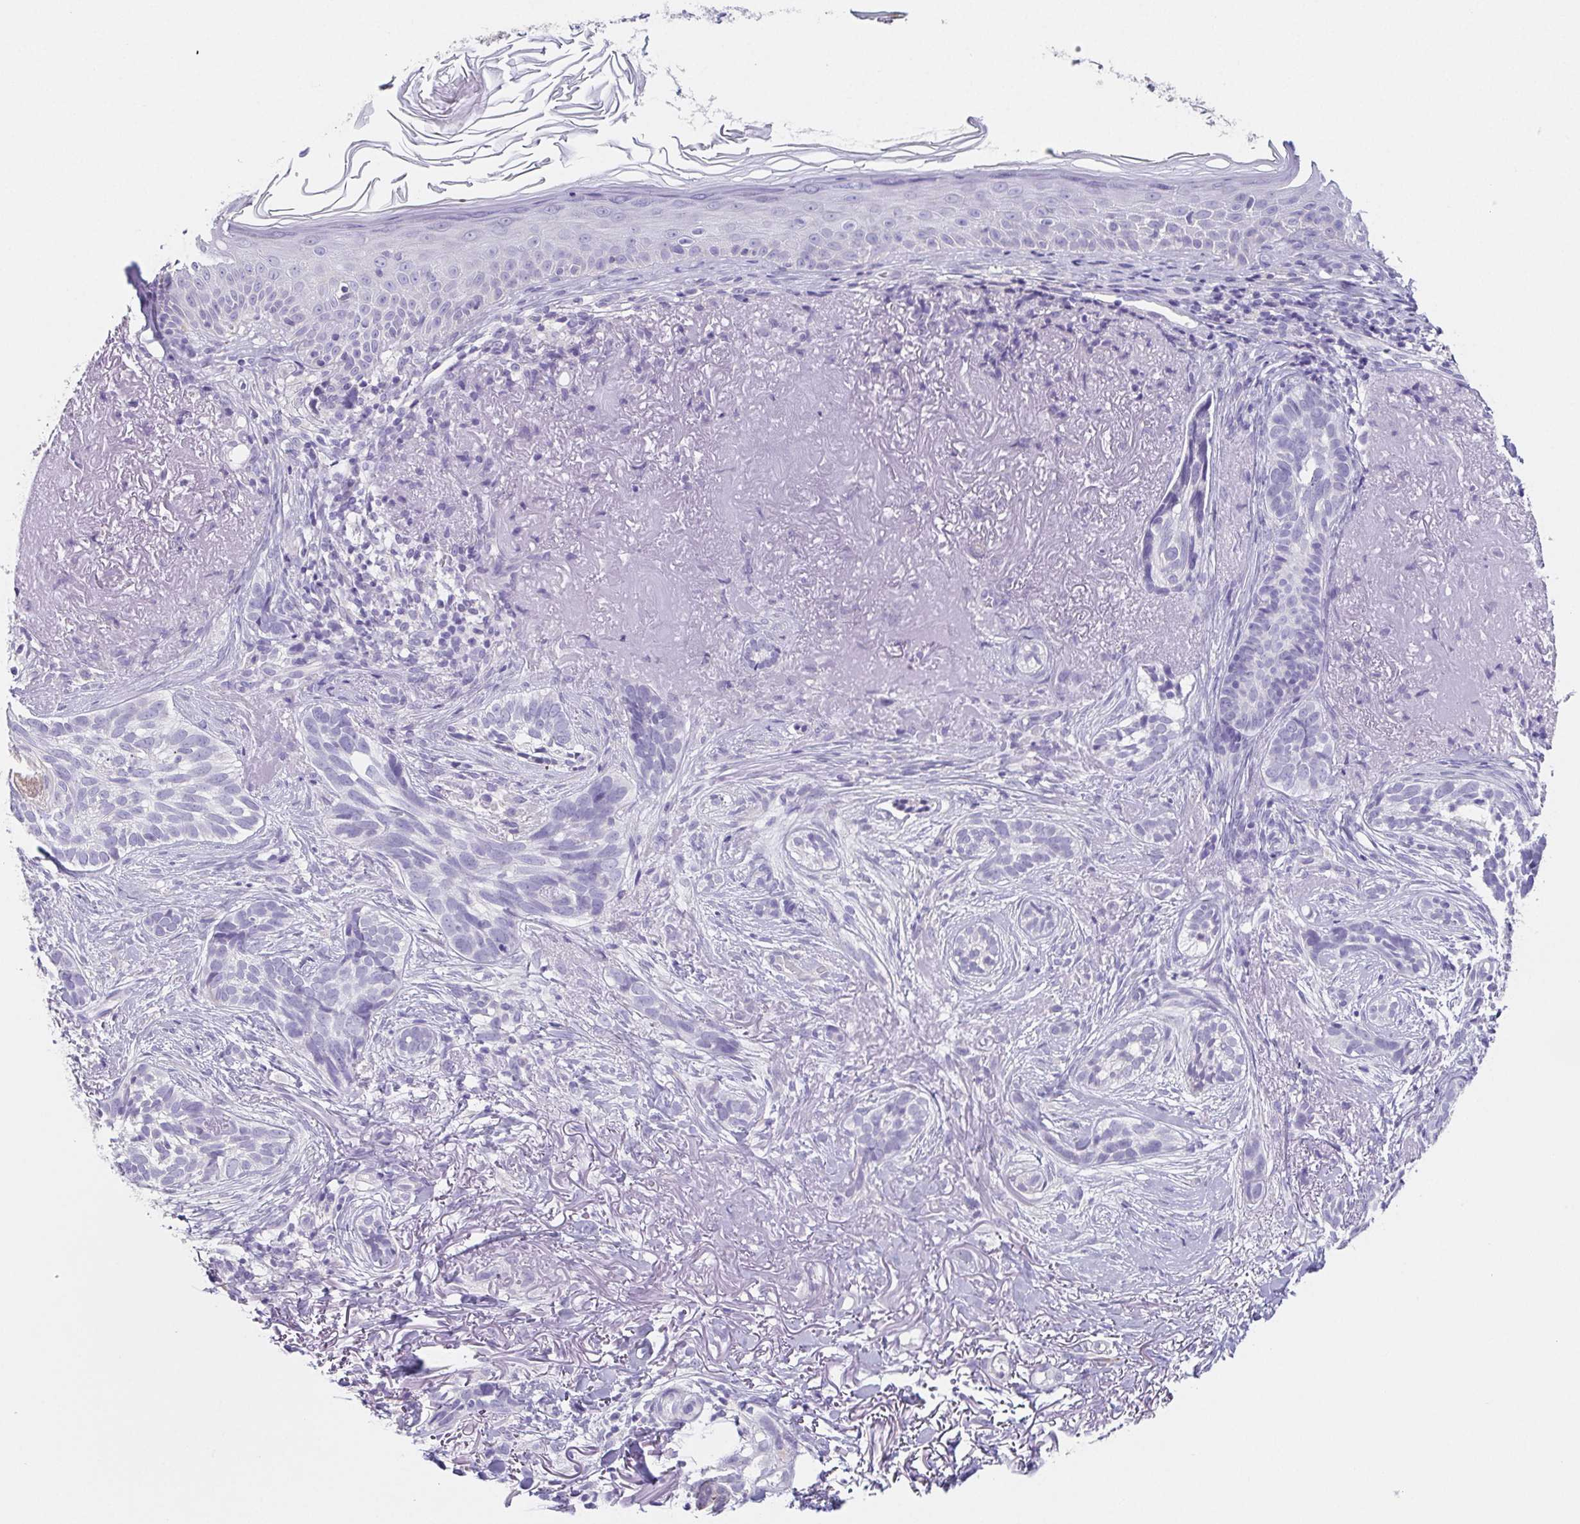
{"staining": {"intensity": "negative", "quantity": "none", "location": "none"}, "tissue": "skin cancer", "cell_type": "Tumor cells", "image_type": "cancer", "snomed": [{"axis": "morphology", "description": "Basal cell carcinoma"}, {"axis": "morphology", "description": "BCC, high aggressive"}, {"axis": "topography", "description": "Skin"}], "caption": "DAB (3,3'-diaminobenzidine) immunohistochemical staining of human skin cancer (basal cell carcinoma) displays no significant expression in tumor cells.", "gene": "HDGFL1", "patient": {"sex": "female", "age": 86}}